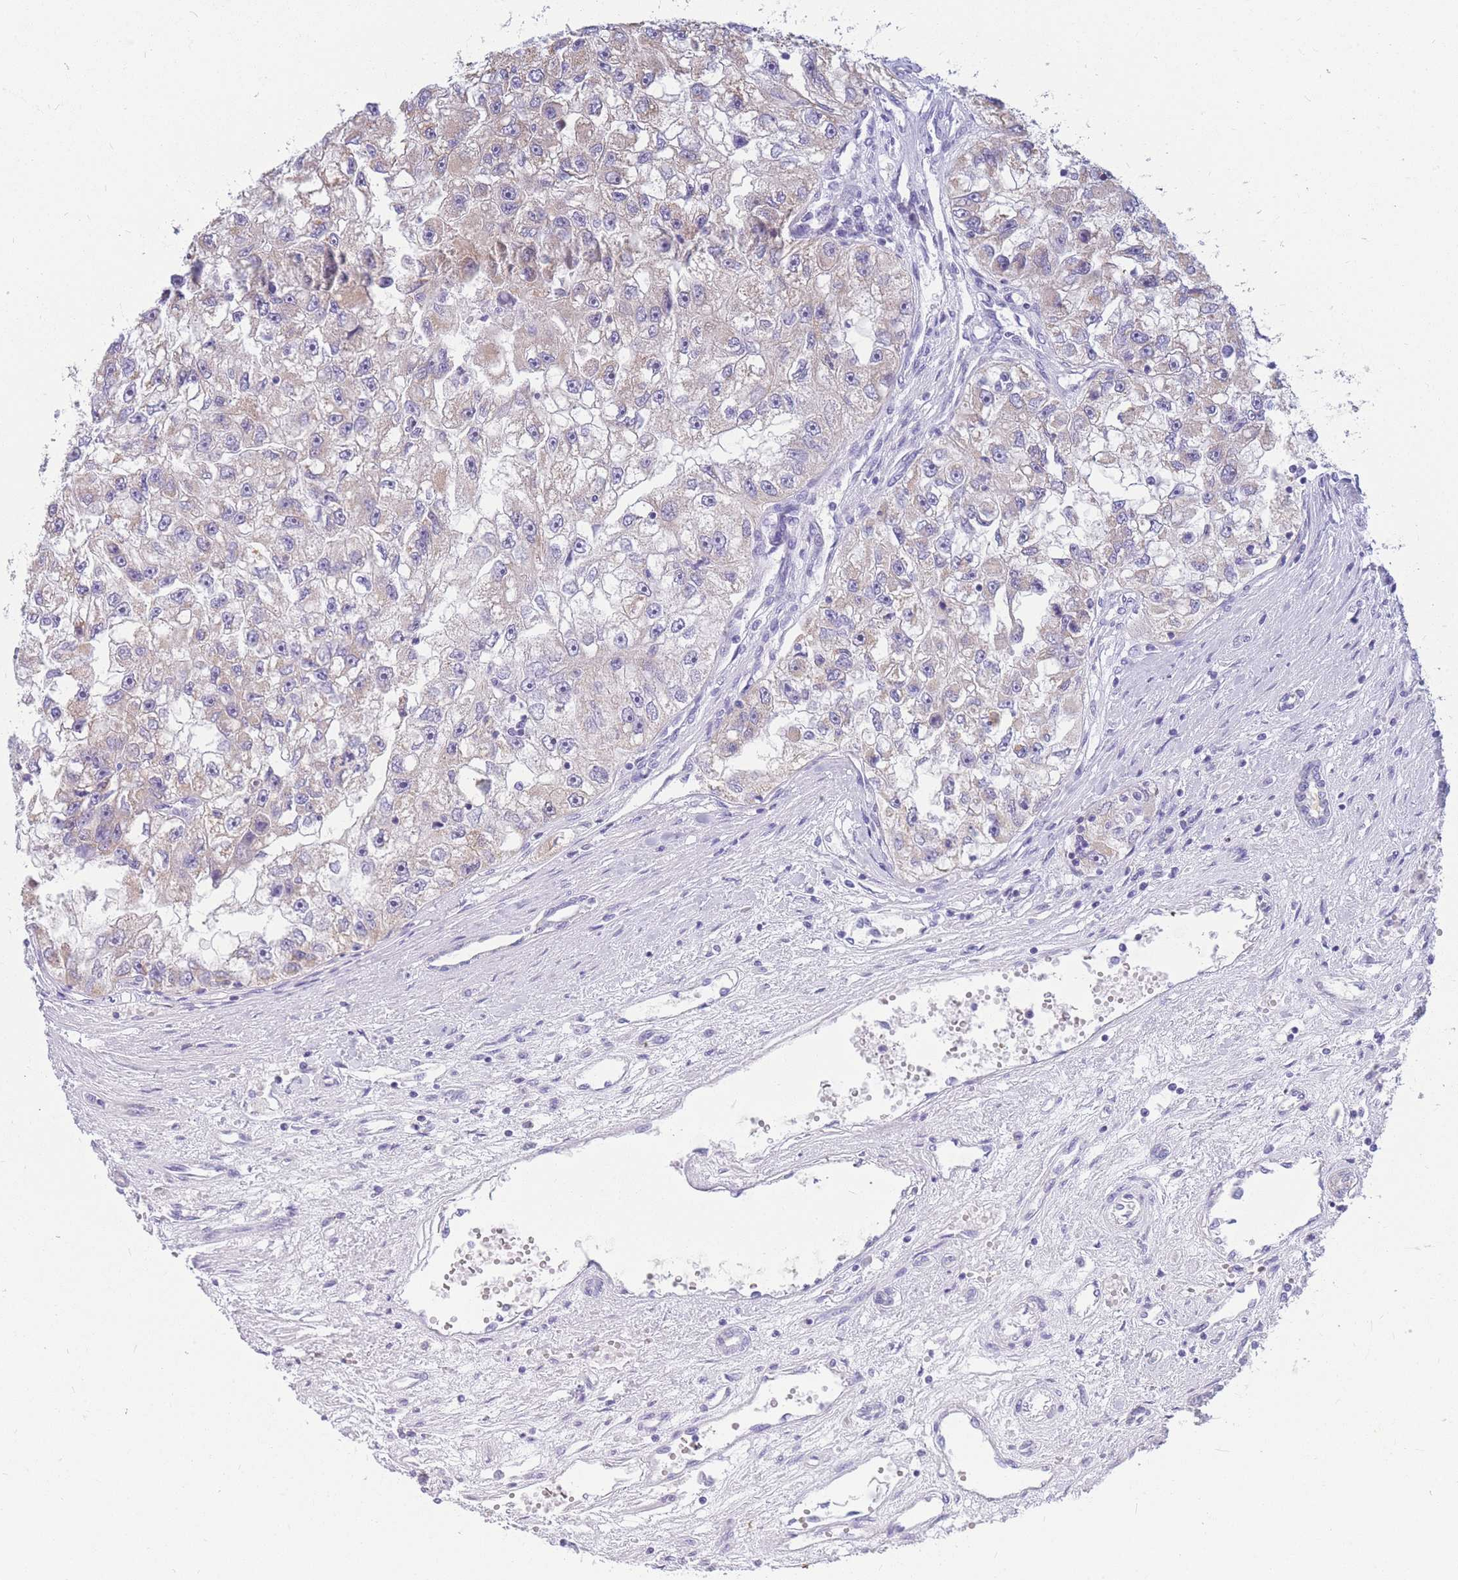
{"staining": {"intensity": "weak", "quantity": "25%-75%", "location": "cytoplasmic/membranous"}, "tissue": "renal cancer", "cell_type": "Tumor cells", "image_type": "cancer", "snomed": [{"axis": "morphology", "description": "Adenocarcinoma, NOS"}, {"axis": "topography", "description": "Kidney"}], "caption": "IHC staining of renal cancer, which demonstrates low levels of weak cytoplasmic/membranous expression in about 25%-75% of tumor cells indicating weak cytoplasmic/membranous protein staining. The staining was performed using DAB (brown) for protein detection and nuclei were counterstained in hematoxylin (blue).", "gene": "DHRS11", "patient": {"sex": "male", "age": 63}}